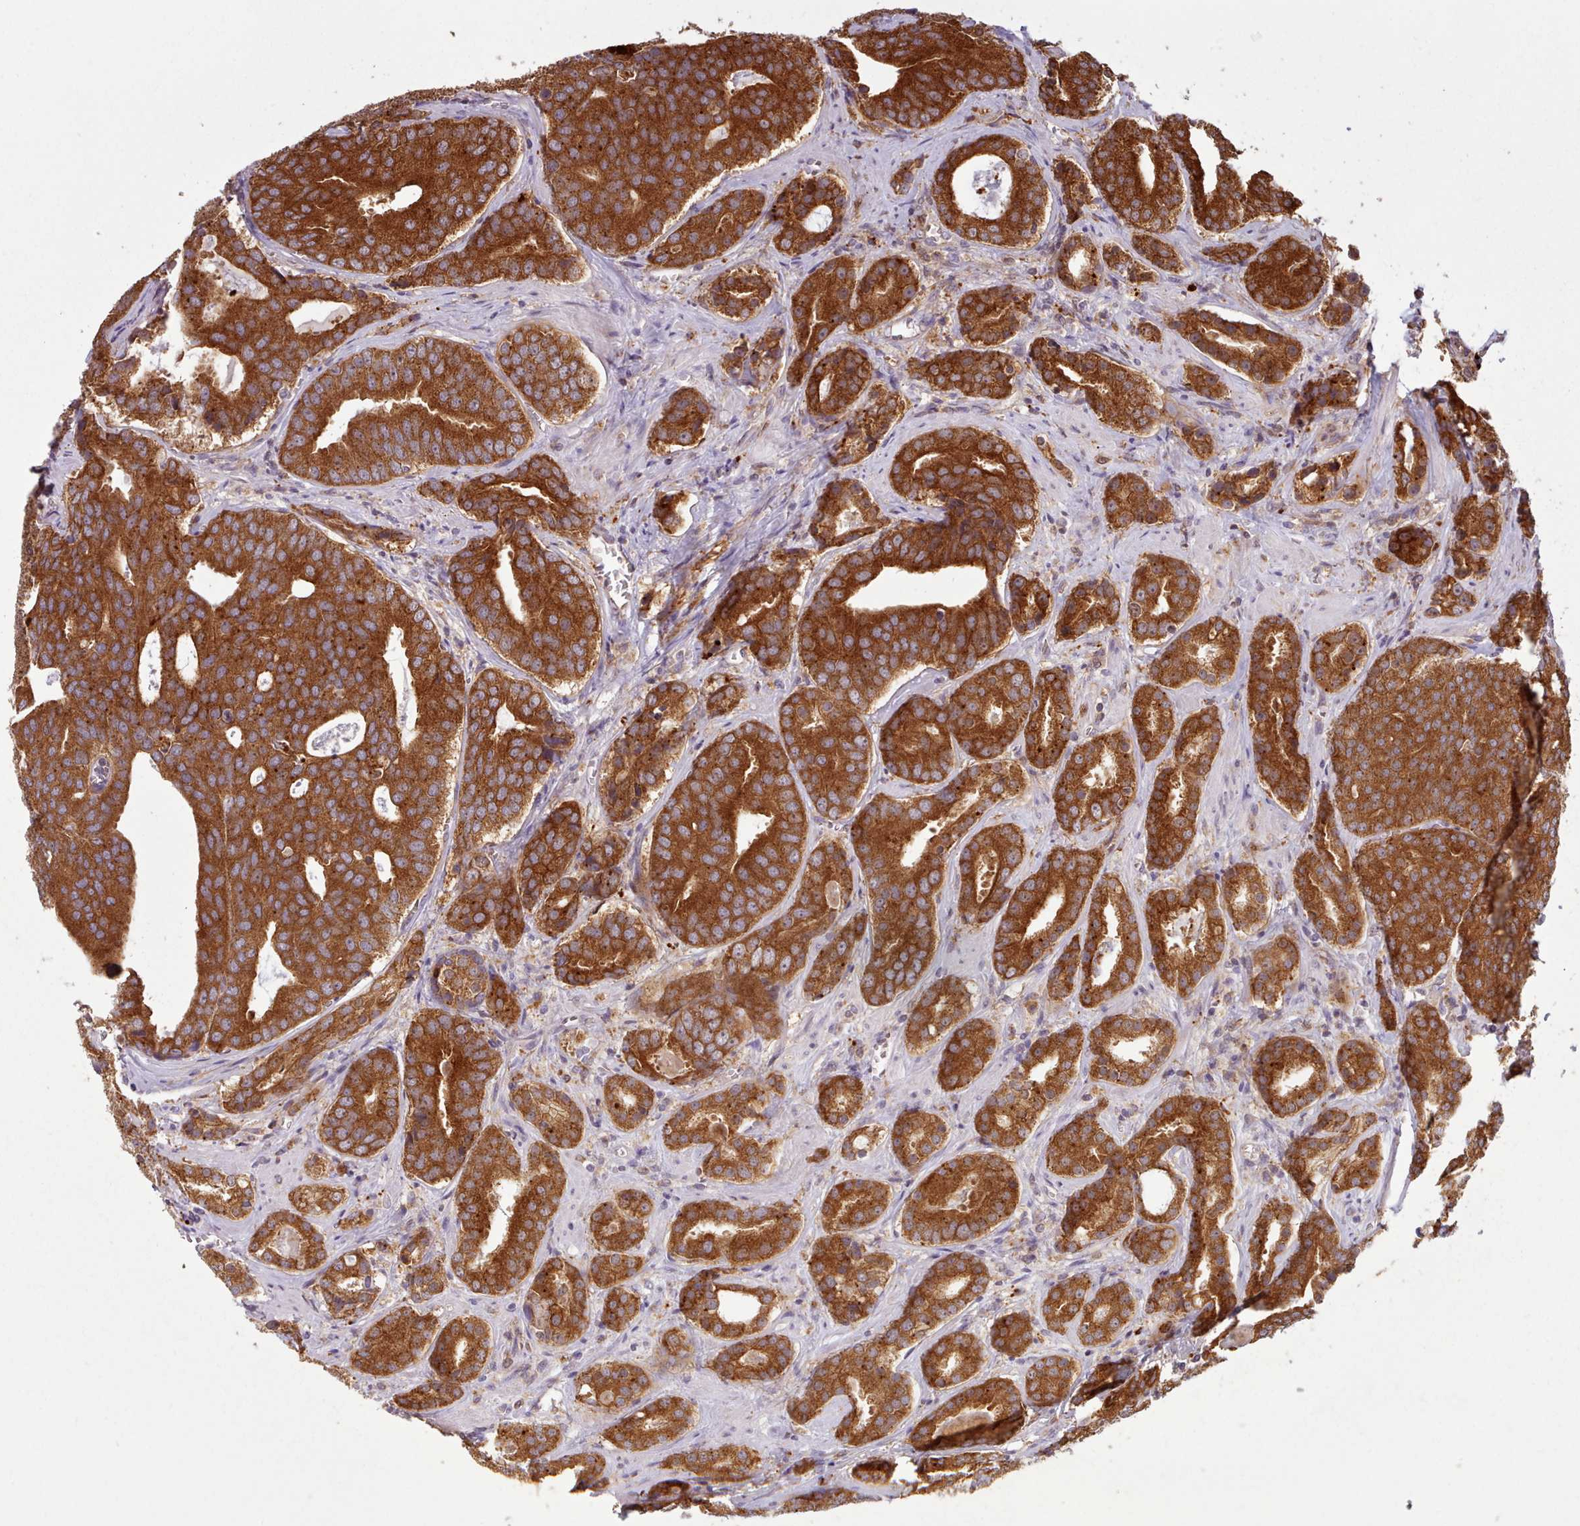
{"staining": {"intensity": "strong", "quantity": ">75%", "location": "cytoplasmic/membranous"}, "tissue": "prostate cancer", "cell_type": "Tumor cells", "image_type": "cancer", "snomed": [{"axis": "morphology", "description": "Adenocarcinoma, High grade"}, {"axis": "topography", "description": "Prostate"}], "caption": "Immunohistochemical staining of prostate cancer (high-grade adenocarcinoma) shows strong cytoplasmic/membranous protein positivity in about >75% of tumor cells.", "gene": "CRYBG1", "patient": {"sex": "male", "age": 55}}